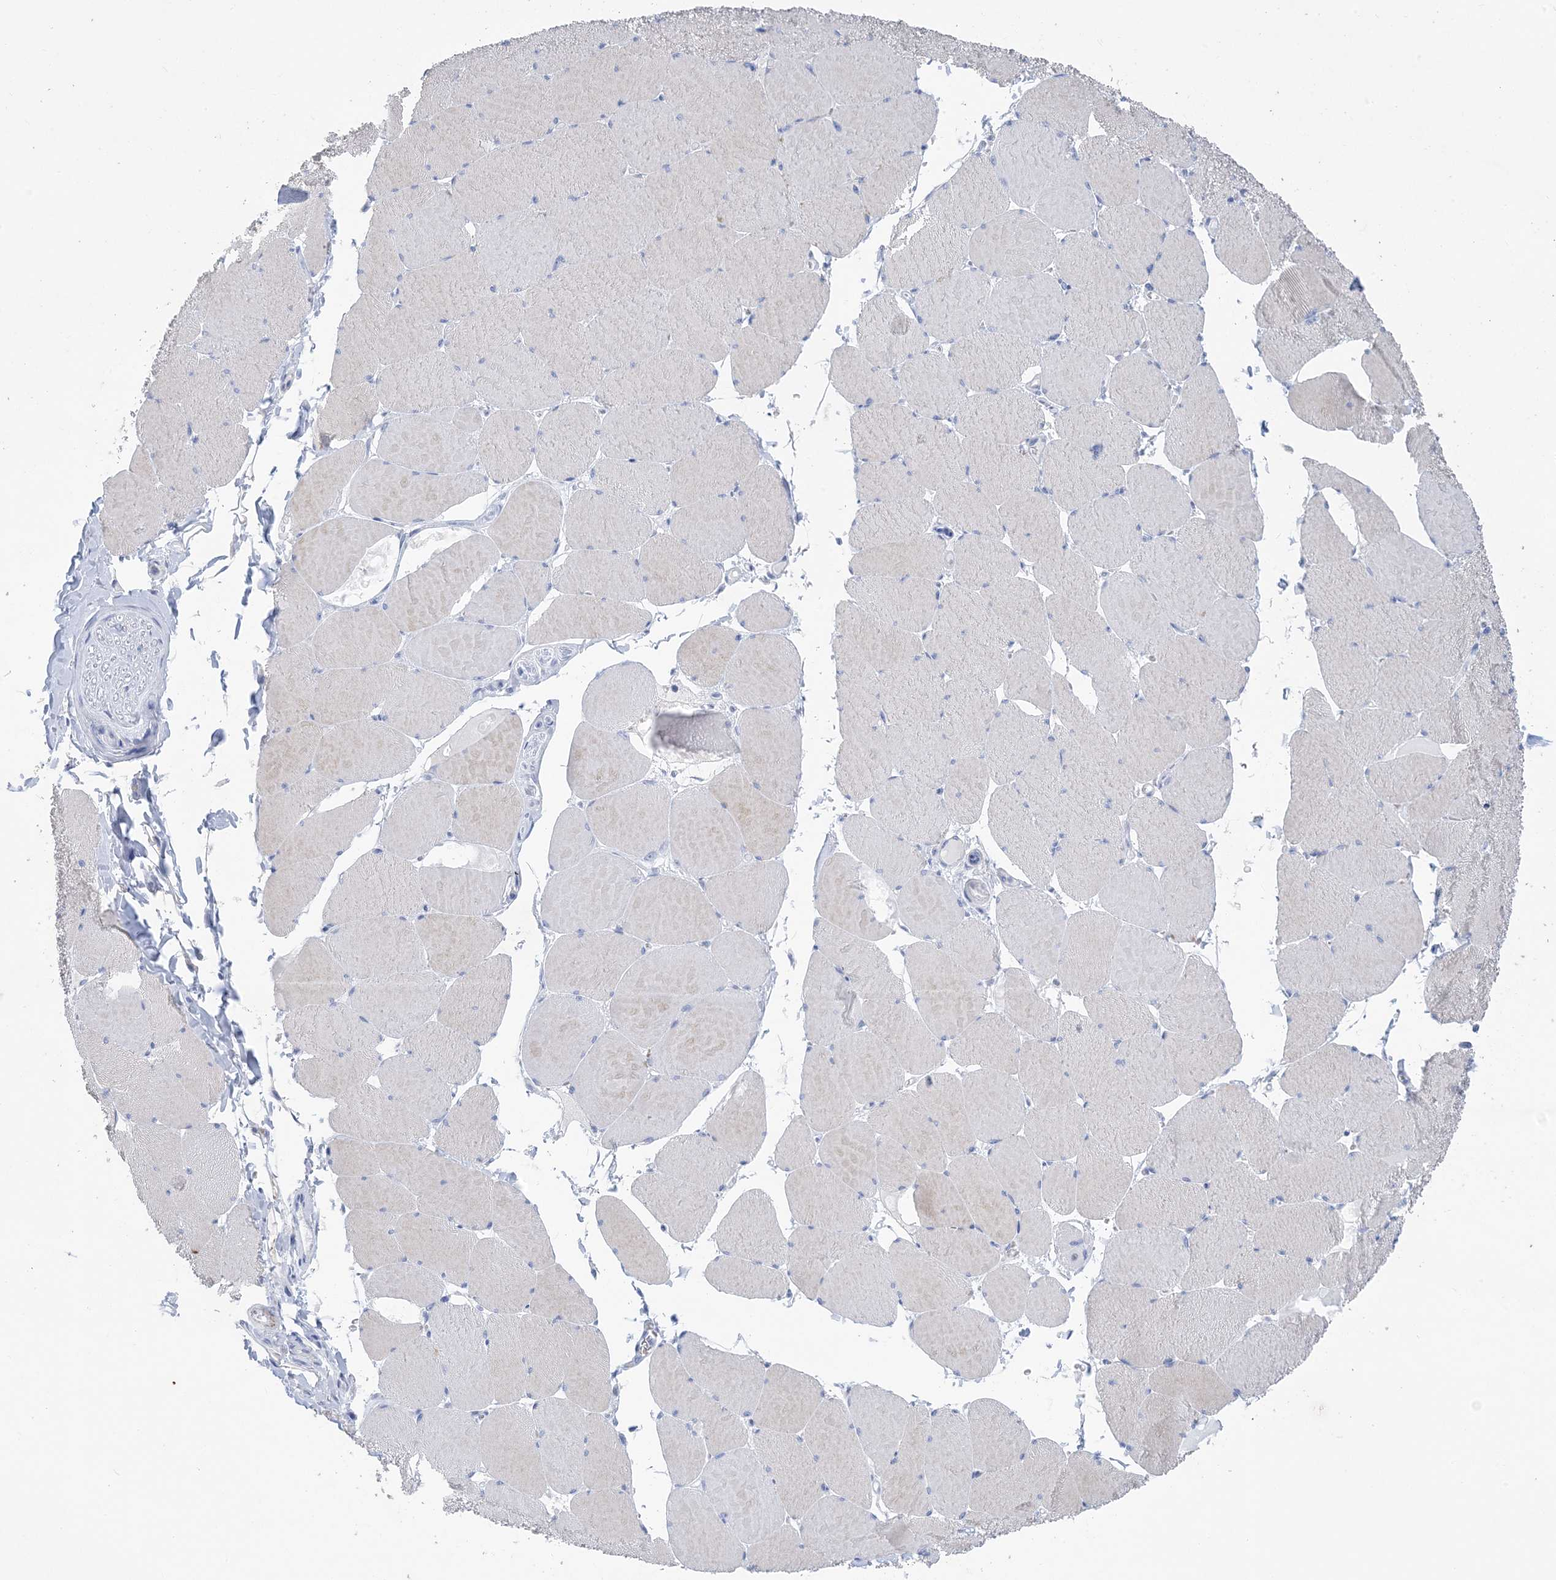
{"staining": {"intensity": "negative", "quantity": "none", "location": "none"}, "tissue": "skeletal muscle", "cell_type": "Myocytes", "image_type": "normal", "snomed": [{"axis": "morphology", "description": "Normal tissue, NOS"}, {"axis": "topography", "description": "Skeletal muscle"}, {"axis": "topography", "description": "Head-Neck"}], "caption": "Myocytes show no significant positivity in normal skeletal muscle. (DAB immunohistochemistry (IHC) visualized using brightfield microscopy, high magnification).", "gene": "SH3YL1", "patient": {"sex": "male", "age": 66}}